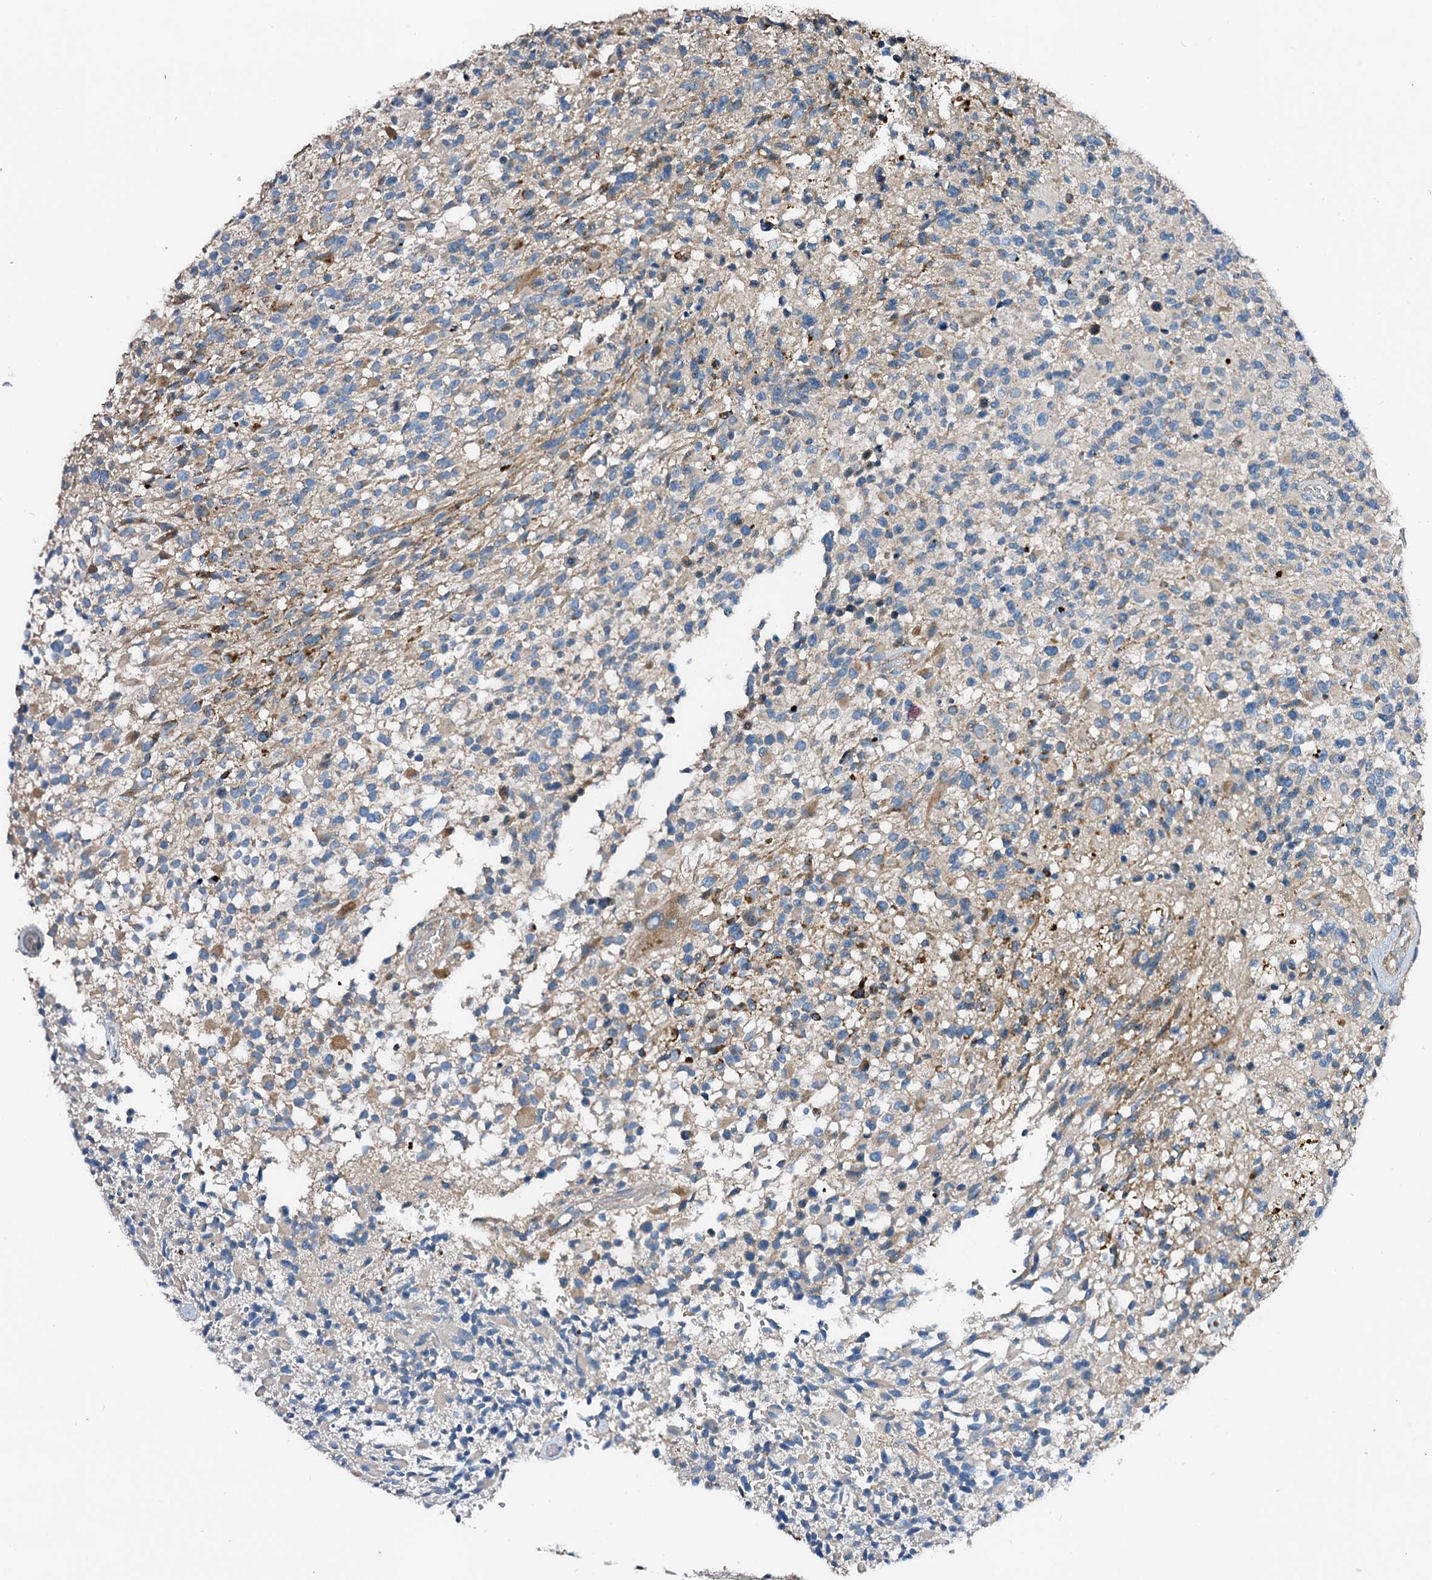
{"staining": {"intensity": "negative", "quantity": "none", "location": "none"}, "tissue": "glioma", "cell_type": "Tumor cells", "image_type": "cancer", "snomed": [{"axis": "morphology", "description": "Glioma, malignant, High grade"}, {"axis": "morphology", "description": "Glioblastoma, NOS"}, {"axis": "topography", "description": "Brain"}], "caption": "DAB immunohistochemical staining of human high-grade glioma (malignant) exhibits no significant positivity in tumor cells. (DAB (3,3'-diaminobenzidine) IHC, high magnification).", "gene": "FIBIN", "patient": {"sex": "male", "age": 60}}